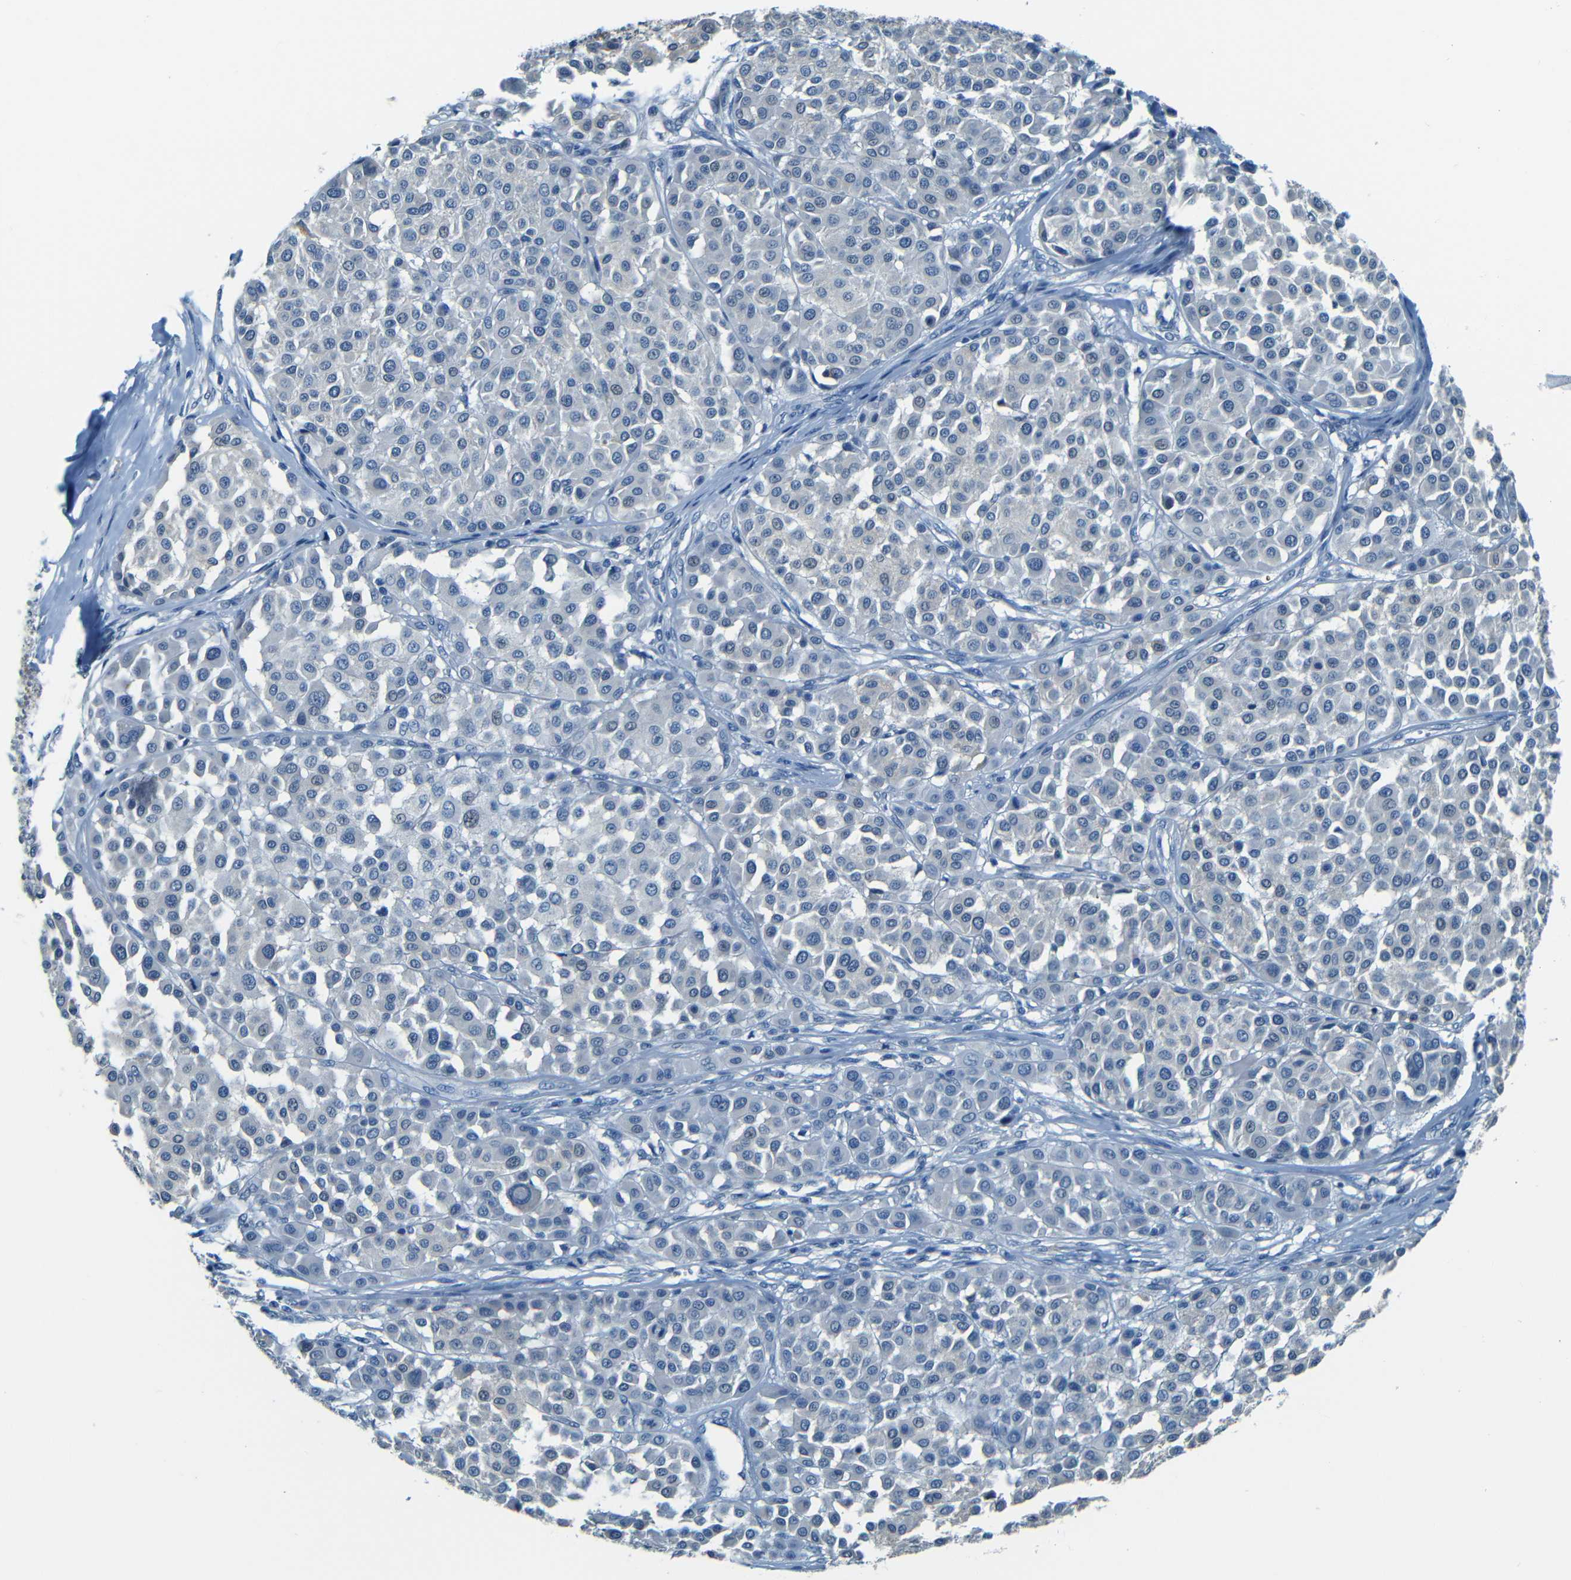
{"staining": {"intensity": "negative", "quantity": "none", "location": "none"}, "tissue": "melanoma", "cell_type": "Tumor cells", "image_type": "cancer", "snomed": [{"axis": "morphology", "description": "Malignant melanoma, Metastatic site"}, {"axis": "topography", "description": "Soft tissue"}], "caption": "Immunohistochemistry photomicrograph of melanoma stained for a protein (brown), which reveals no positivity in tumor cells.", "gene": "ZMAT1", "patient": {"sex": "male", "age": 41}}